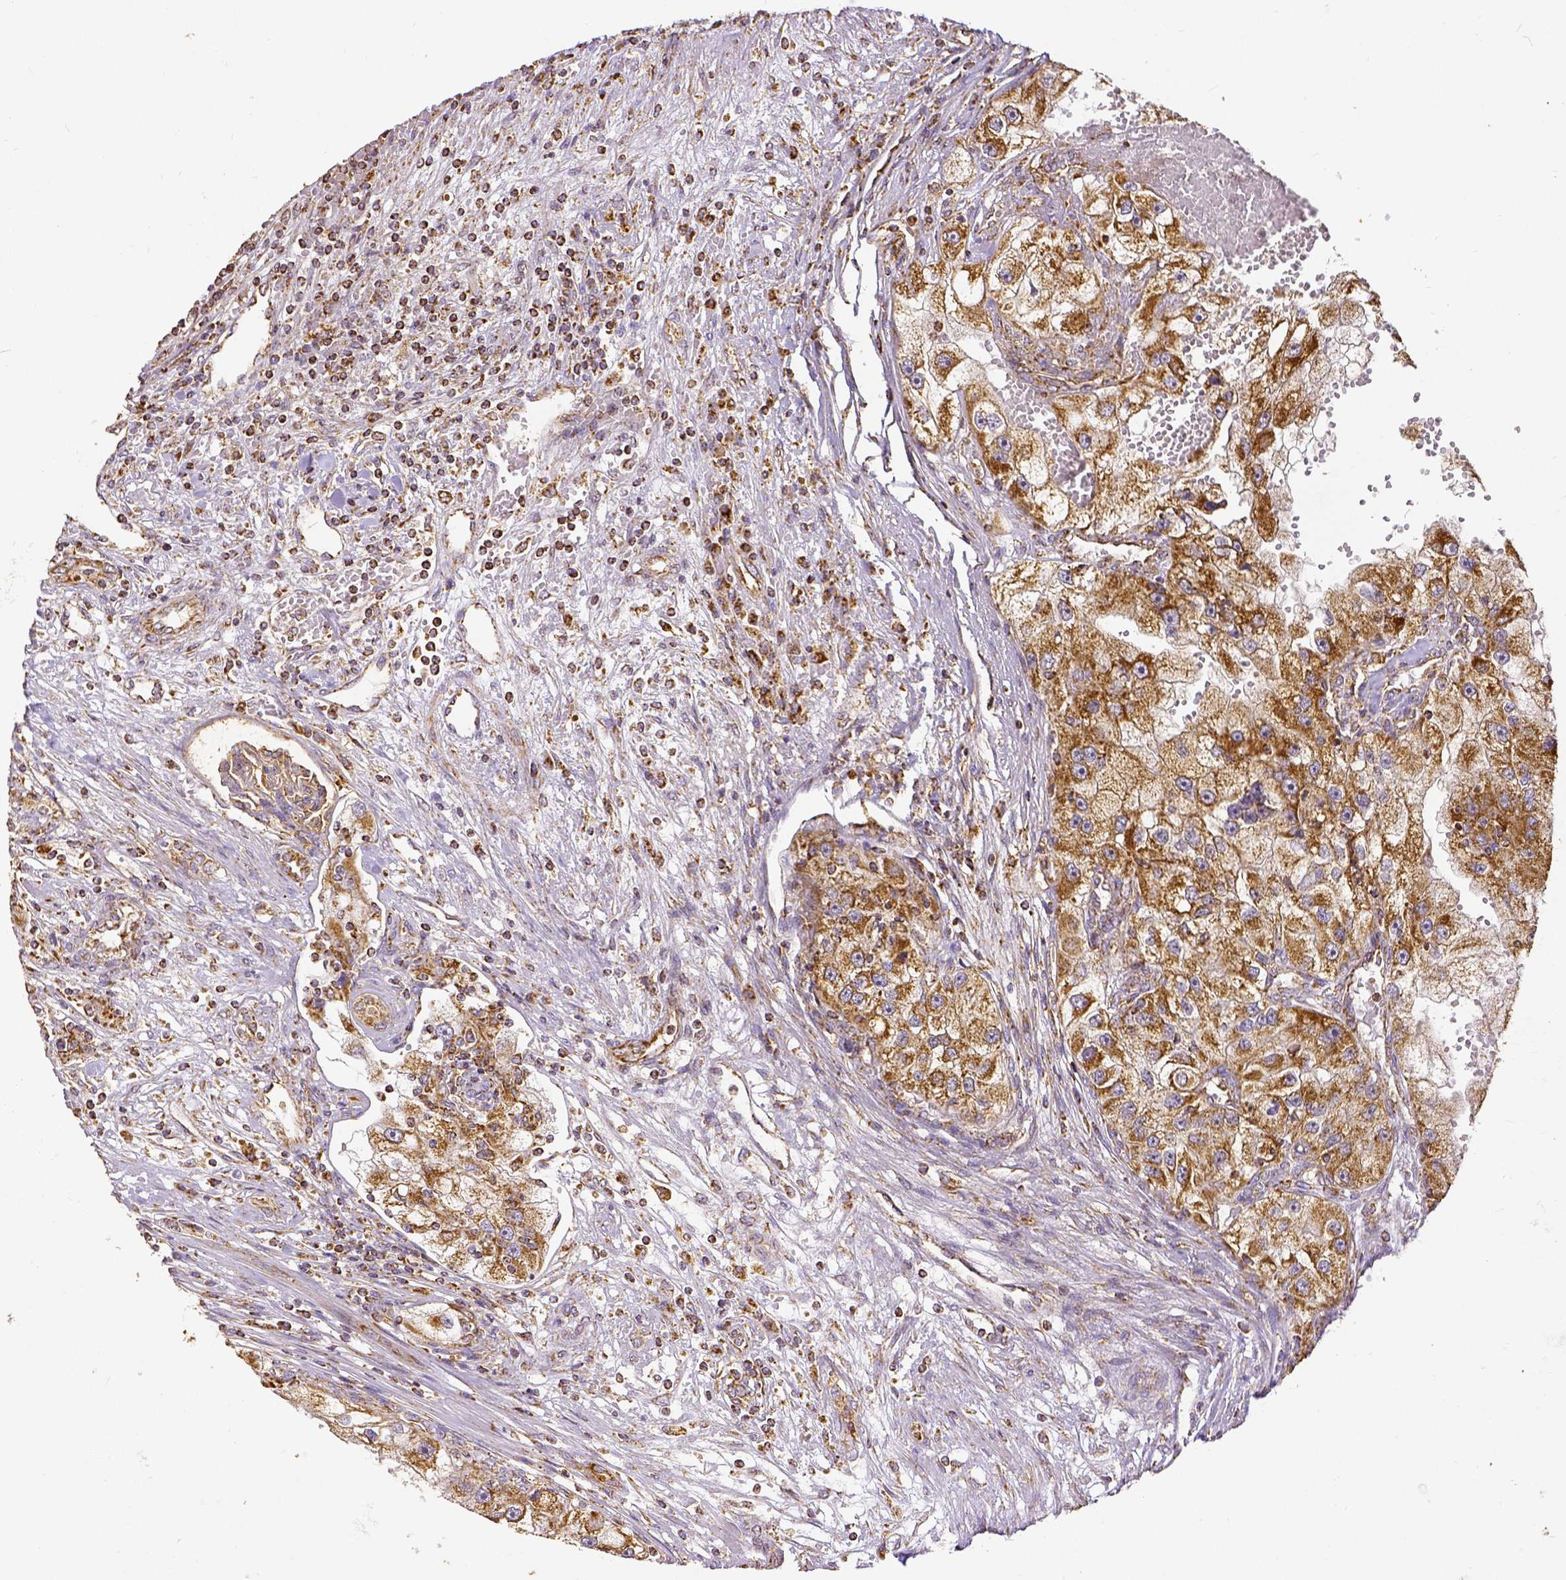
{"staining": {"intensity": "moderate", "quantity": ">75%", "location": "cytoplasmic/membranous"}, "tissue": "renal cancer", "cell_type": "Tumor cells", "image_type": "cancer", "snomed": [{"axis": "morphology", "description": "Adenocarcinoma, NOS"}, {"axis": "topography", "description": "Kidney"}], "caption": "IHC photomicrograph of neoplastic tissue: human renal cancer (adenocarcinoma) stained using immunohistochemistry (IHC) demonstrates medium levels of moderate protein expression localized specifically in the cytoplasmic/membranous of tumor cells, appearing as a cytoplasmic/membranous brown color.", "gene": "SDHB", "patient": {"sex": "male", "age": 63}}